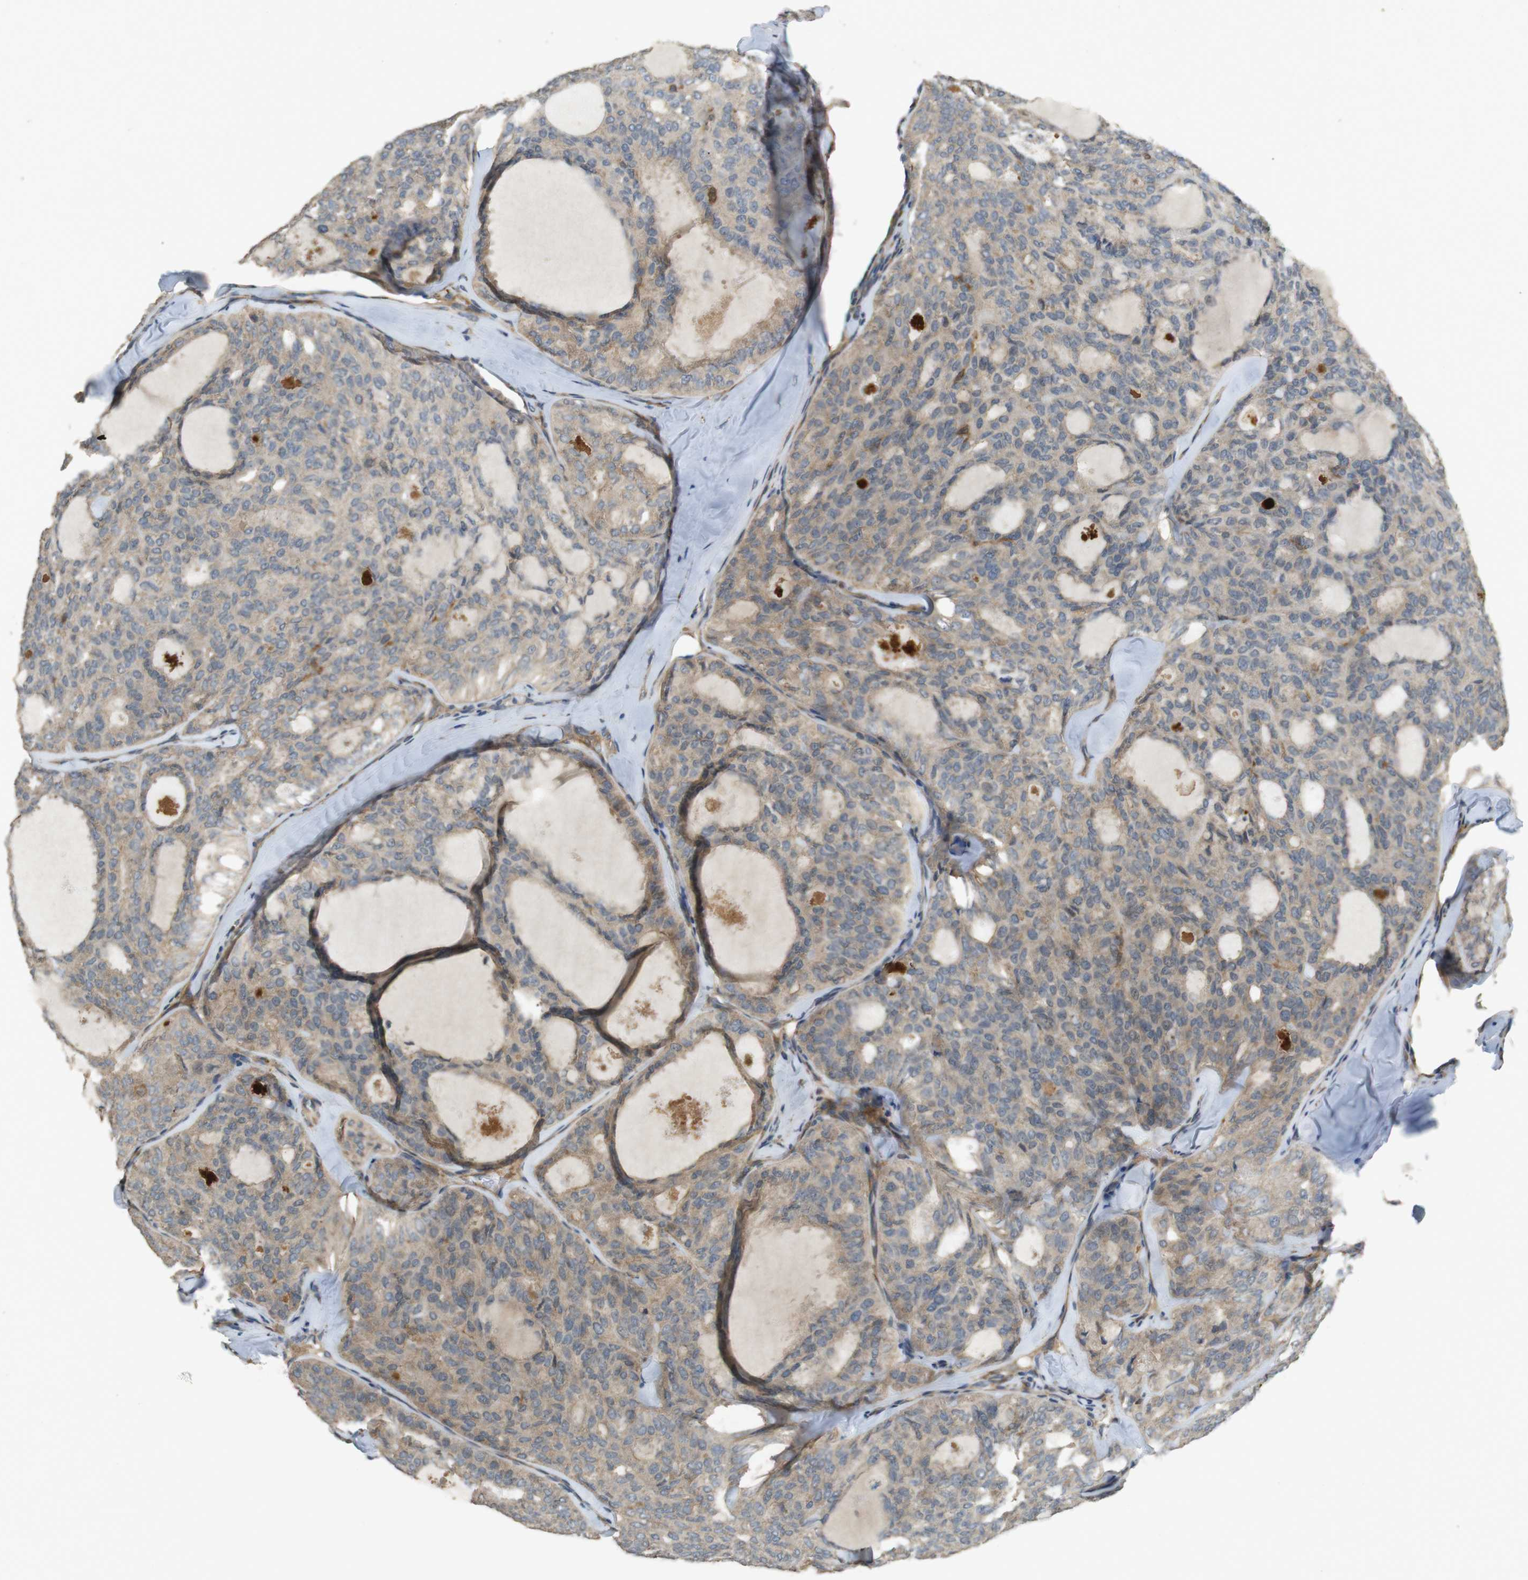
{"staining": {"intensity": "weak", "quantity": ">75%", "location": "cytoplasmic/membranous"}, "tissue": "thyroid cancer", "cell_type": "Tumor cells", "image_type": "cancer", "snomed": [{"axis": "morphology", "description": "Follicular adenoma carcinoma, NOS"}, {"axis": "topography", "description": "Thyroid gland"}], "caption": "Protein expression analysis of thyroid follicular adenoma carcinoma displays weak cytoplasmic/membranous expression in about >75% of tumor cells.", "gene": "ARHGAP24", "patient": {"sex": "male", "age": 75}}